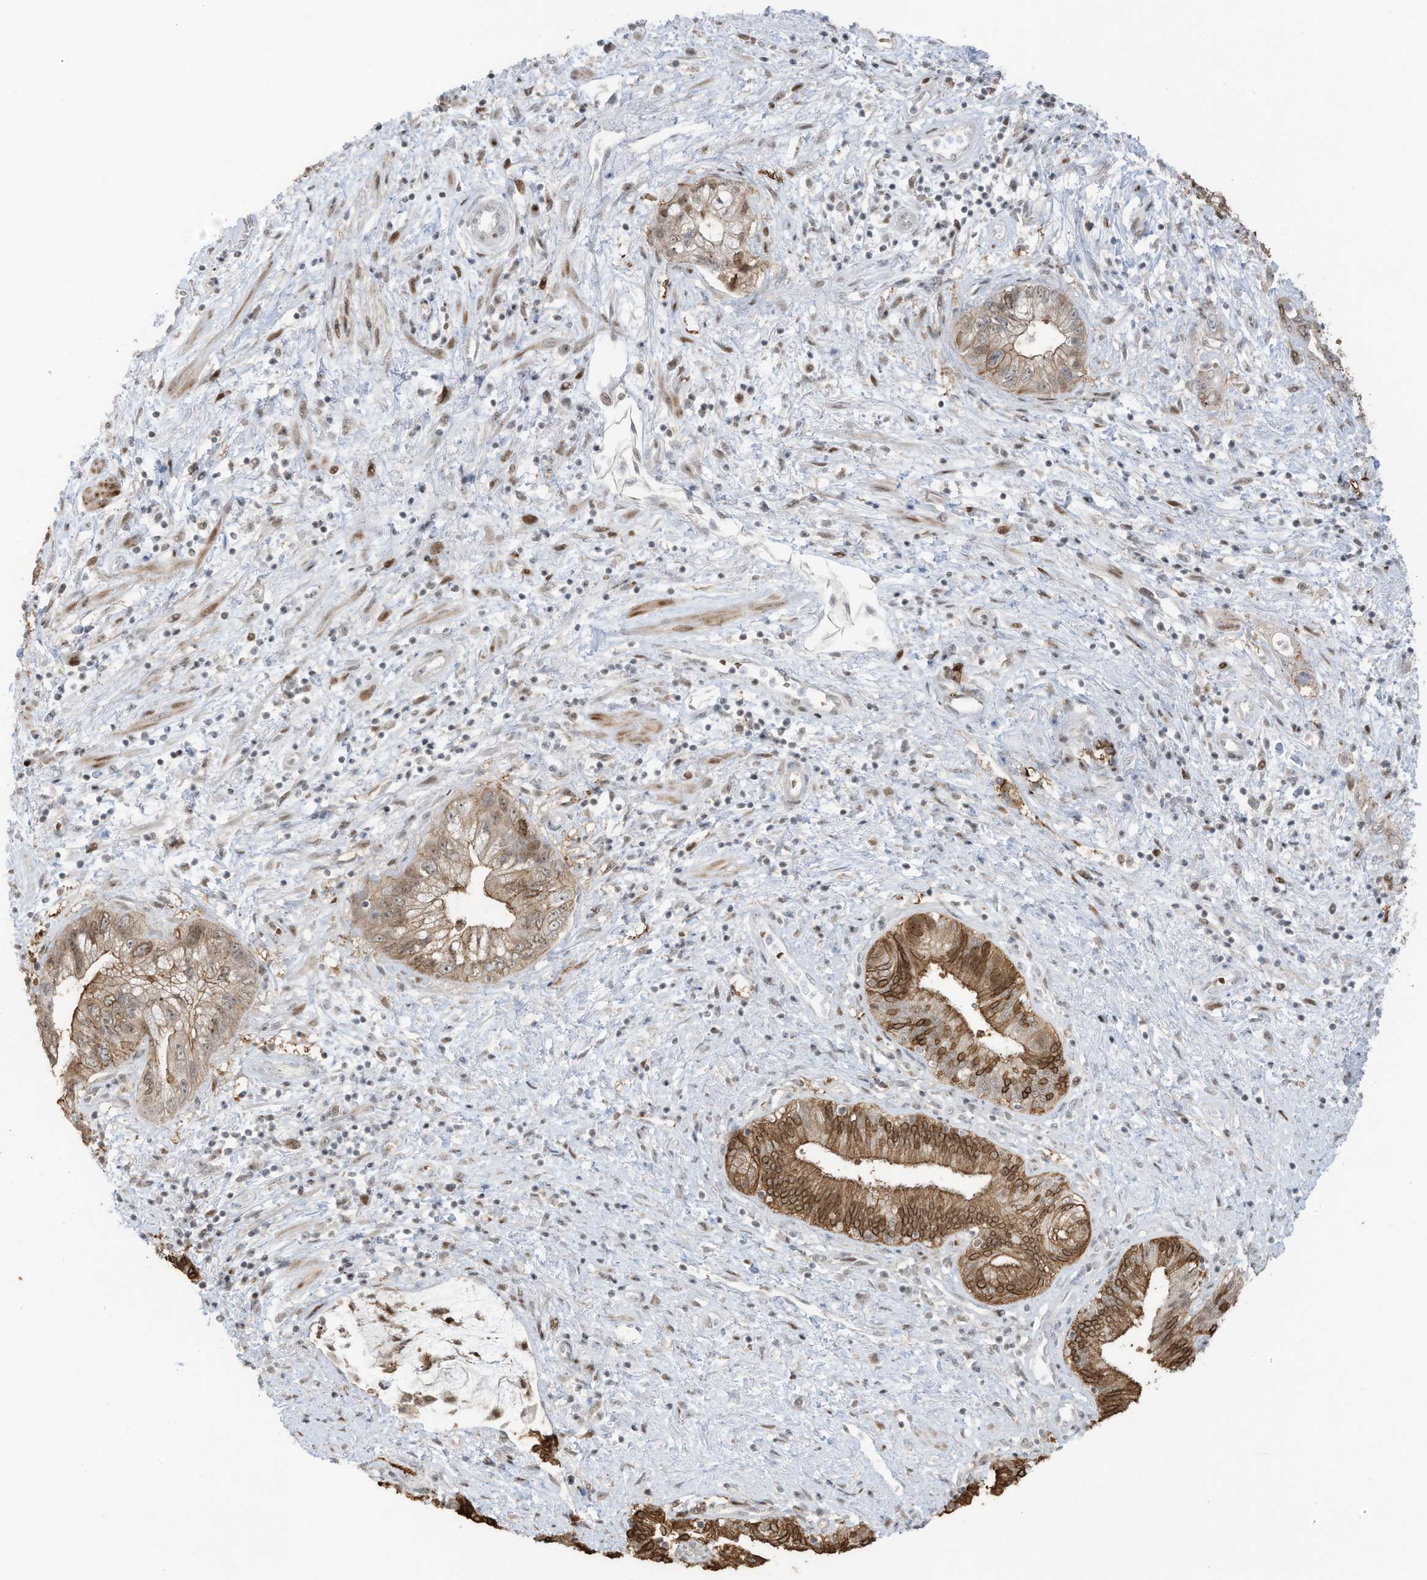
{"staining": {"intensity": "moderate", "quantity": "25%-75%", "location": "cytoplasmic/membranous,nuclear"}, "tissue": "pancreatic cancer", "cell_type": "Tumor cells", "image_type": "cancer", "snomed": [{"axis": "morphology", "description": "Adenocarcinoma, NOS"}, {"axis": "topography", "description": "Pancreas"}], "caption": "Immunohistochemical staining of pancreatic cancer (adenocarcinoma) shows medium levels of moderate cytoplasmic/membranous and nuclear staining in approximately 25%-75% of tumor cells.", "gene": "ZCWPW2", "patient": {"sex": "female", "age": 73}}